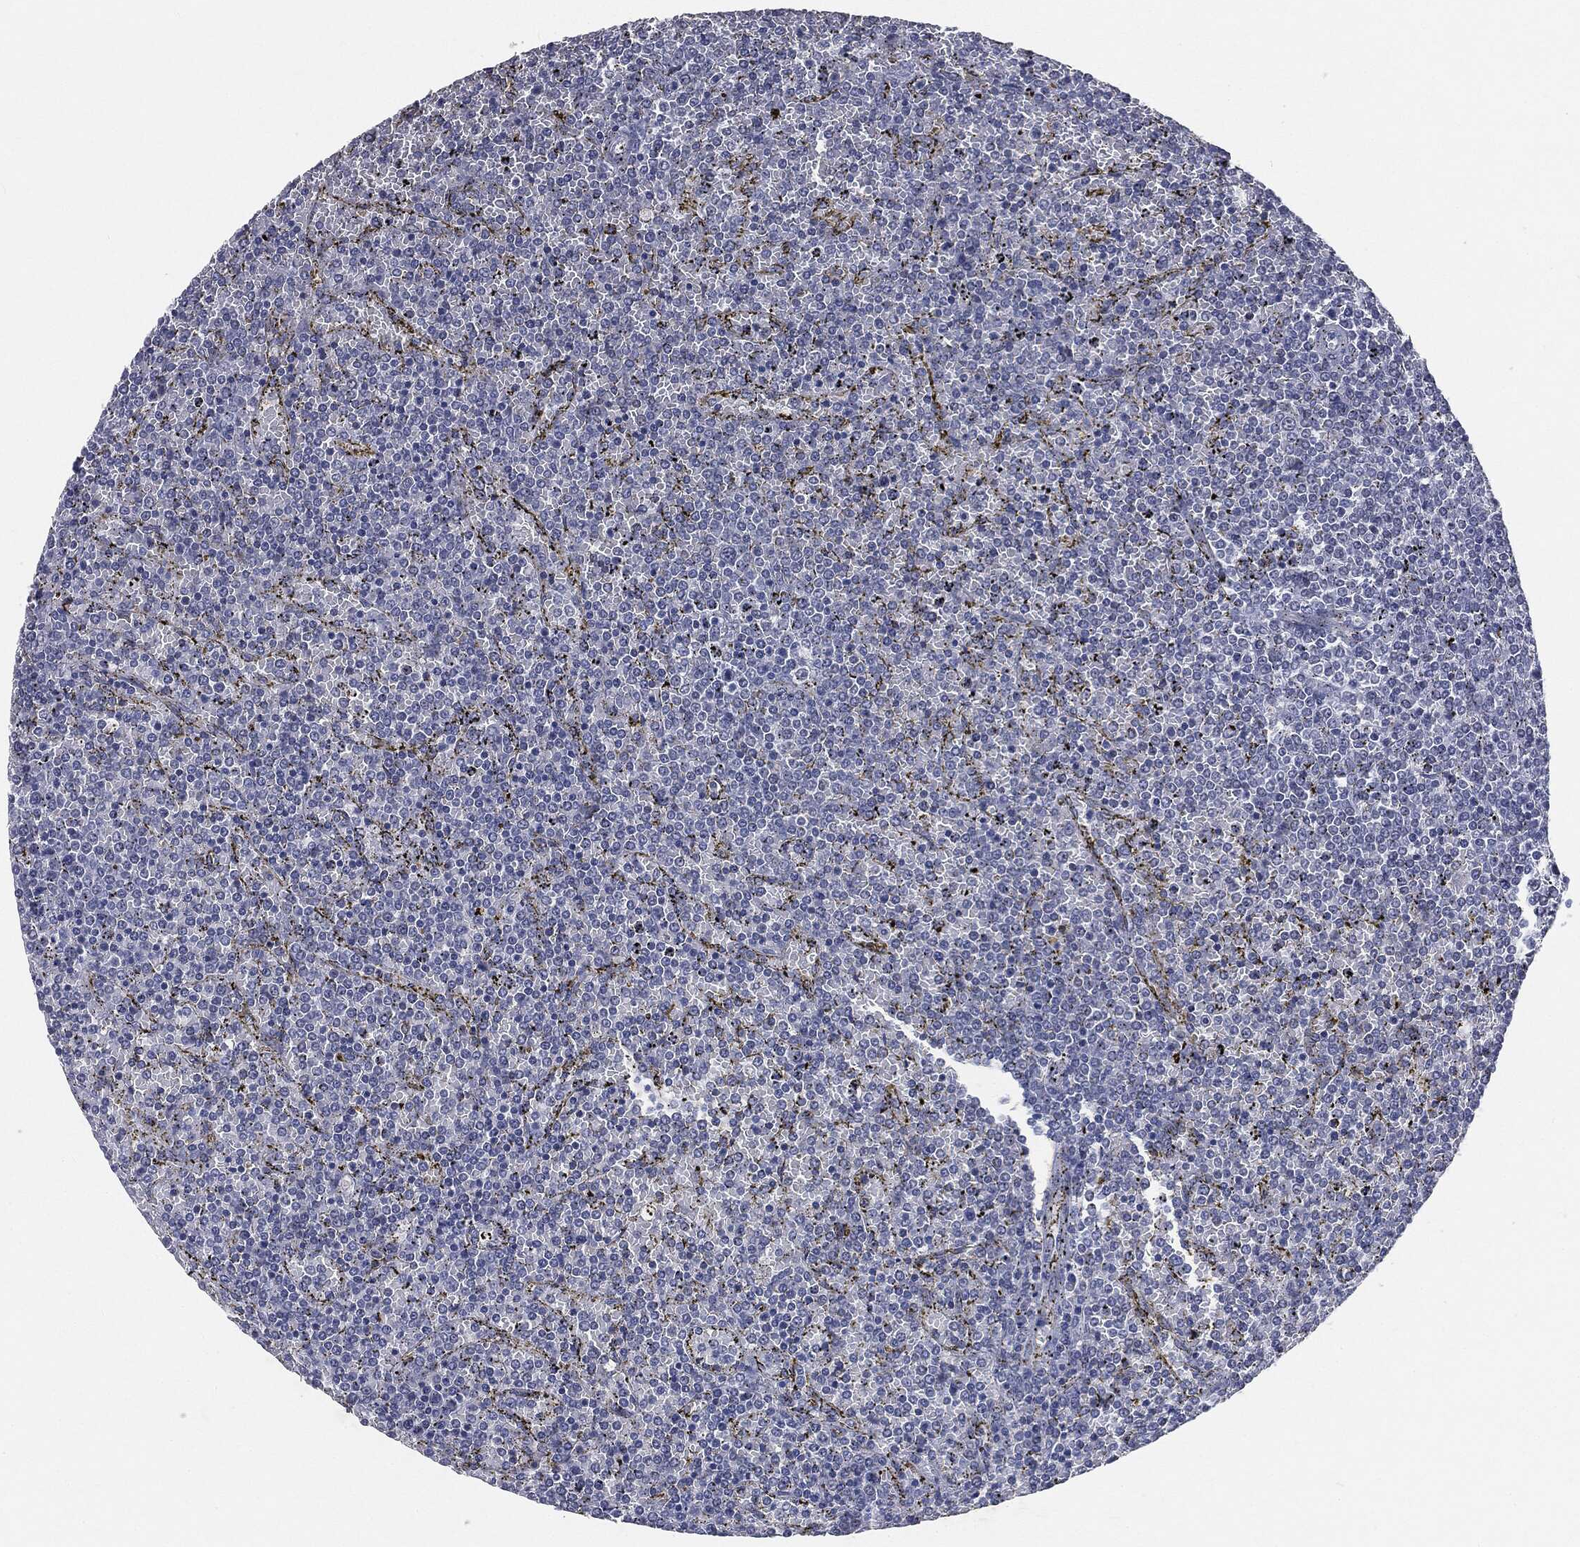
{"staining": {"intensity": "negative", "quantity": "none", "location": "none"}, "tissue": "lymphoma", "cell_type": "Tumor cells", "image_type": "cancer", "snomed": [{"axis": "morphology", "description": "Malignant lymphoma, non-Hodgkin's type, Low grade"}, {"axis": "topography", "description": "Spleen"}], "caption": "Immunohistochemistry (IHC) image of lymphoma stained for a protein (brown), which demonstrates no staining in tumor cells.", "gene": "SLC2A2", "patient": {"sex": "female", "age": 77}}